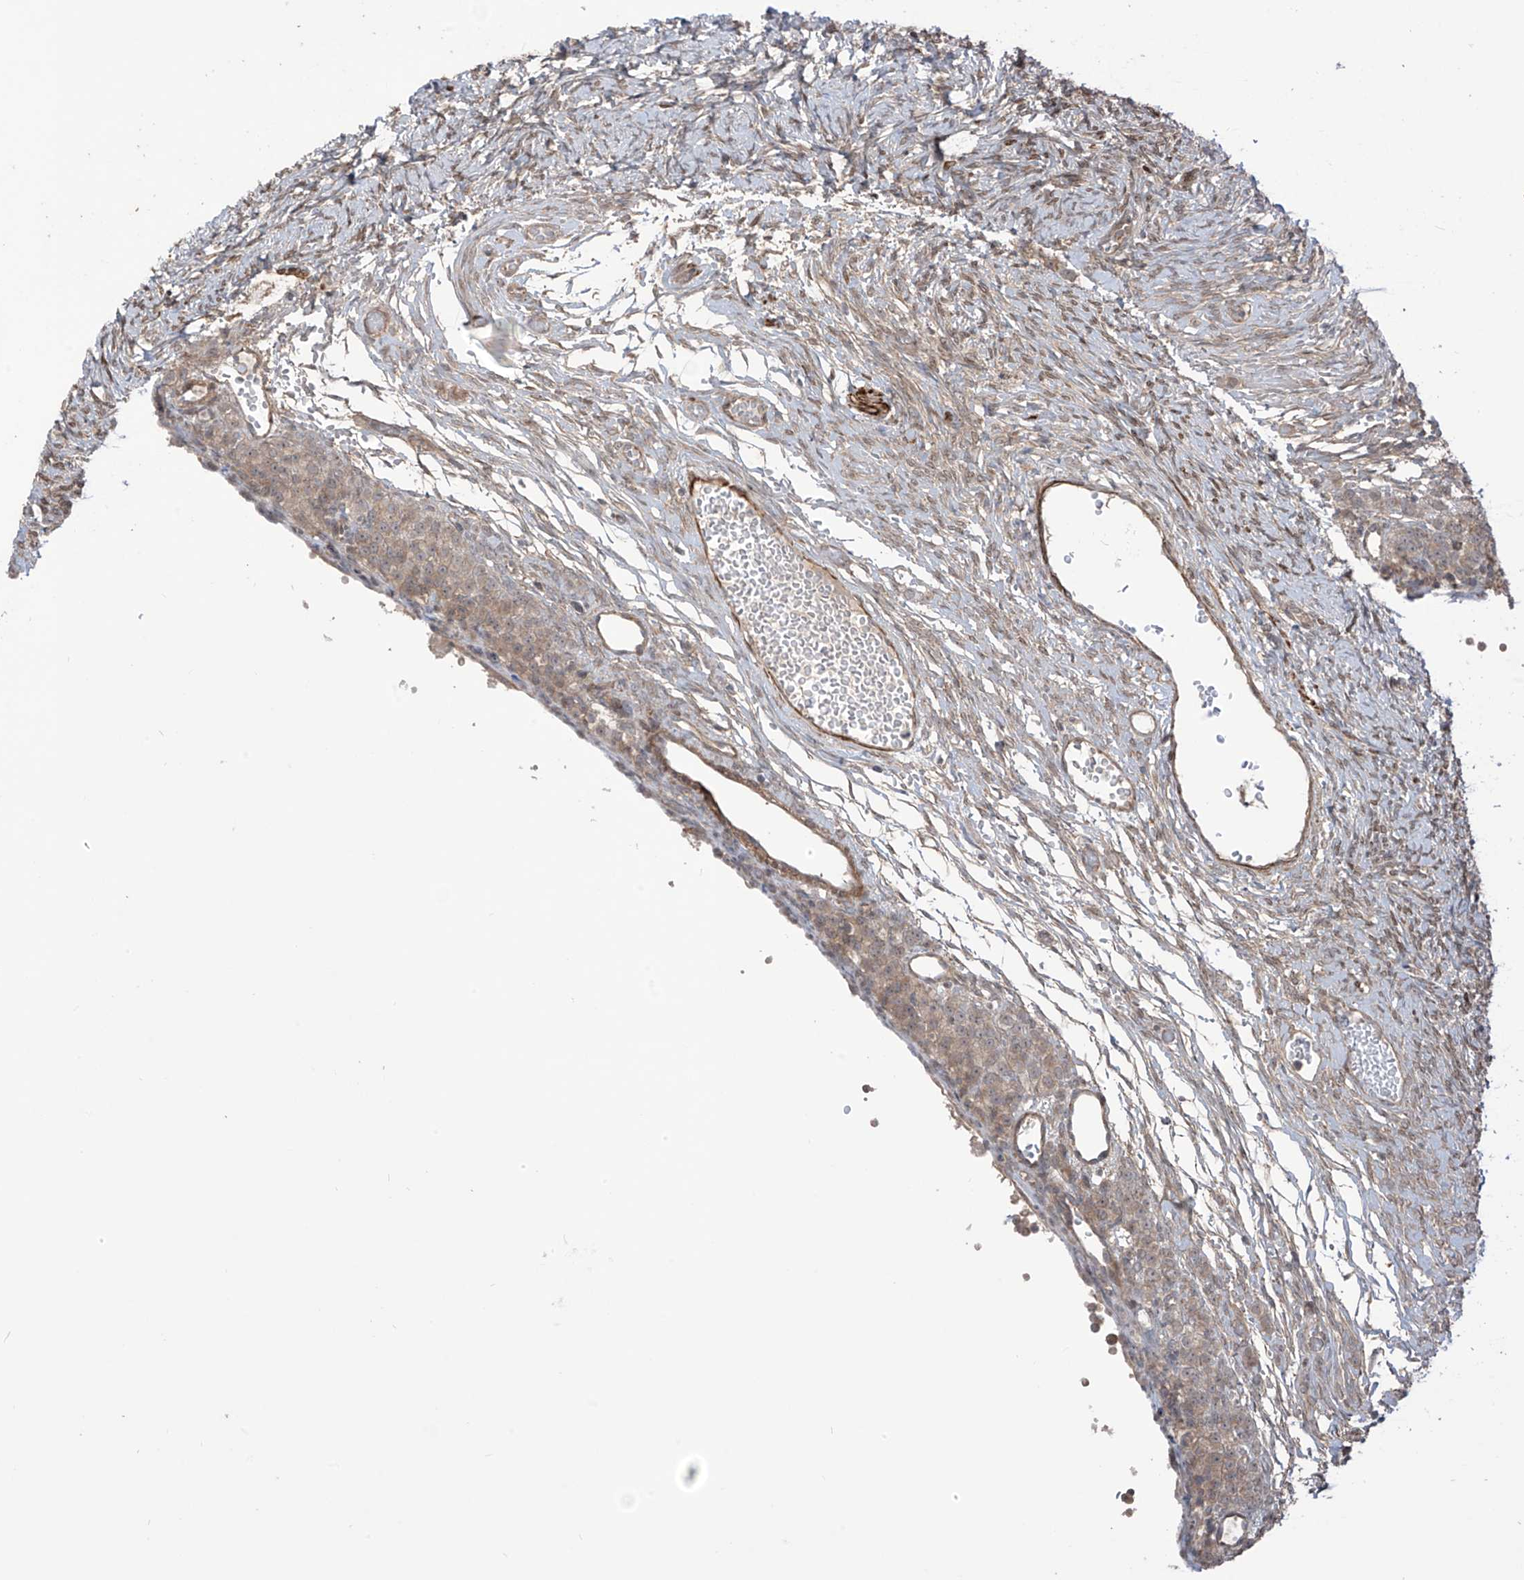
{"staining": {"intensity": "weak", "quantity": "25%-75%", "location": "nuclear"}, "tissue": "ovary", "cell_type": "Ovarian stroma cells", "image_type": "normal", "snomed": [{"axis": "morphology", "description": "Adenocarcinoma, NOS"}, {"axis": "topography", "description": "Endometrium"}], "caption": "Ovary stained with immunohistochemistry (IHC) demonstrates weak nuclear staining in about 25%-75% of ovarian stroma cells.", "gene": "LRRC74A", "patient": {"sex": "female", "age": 32}}